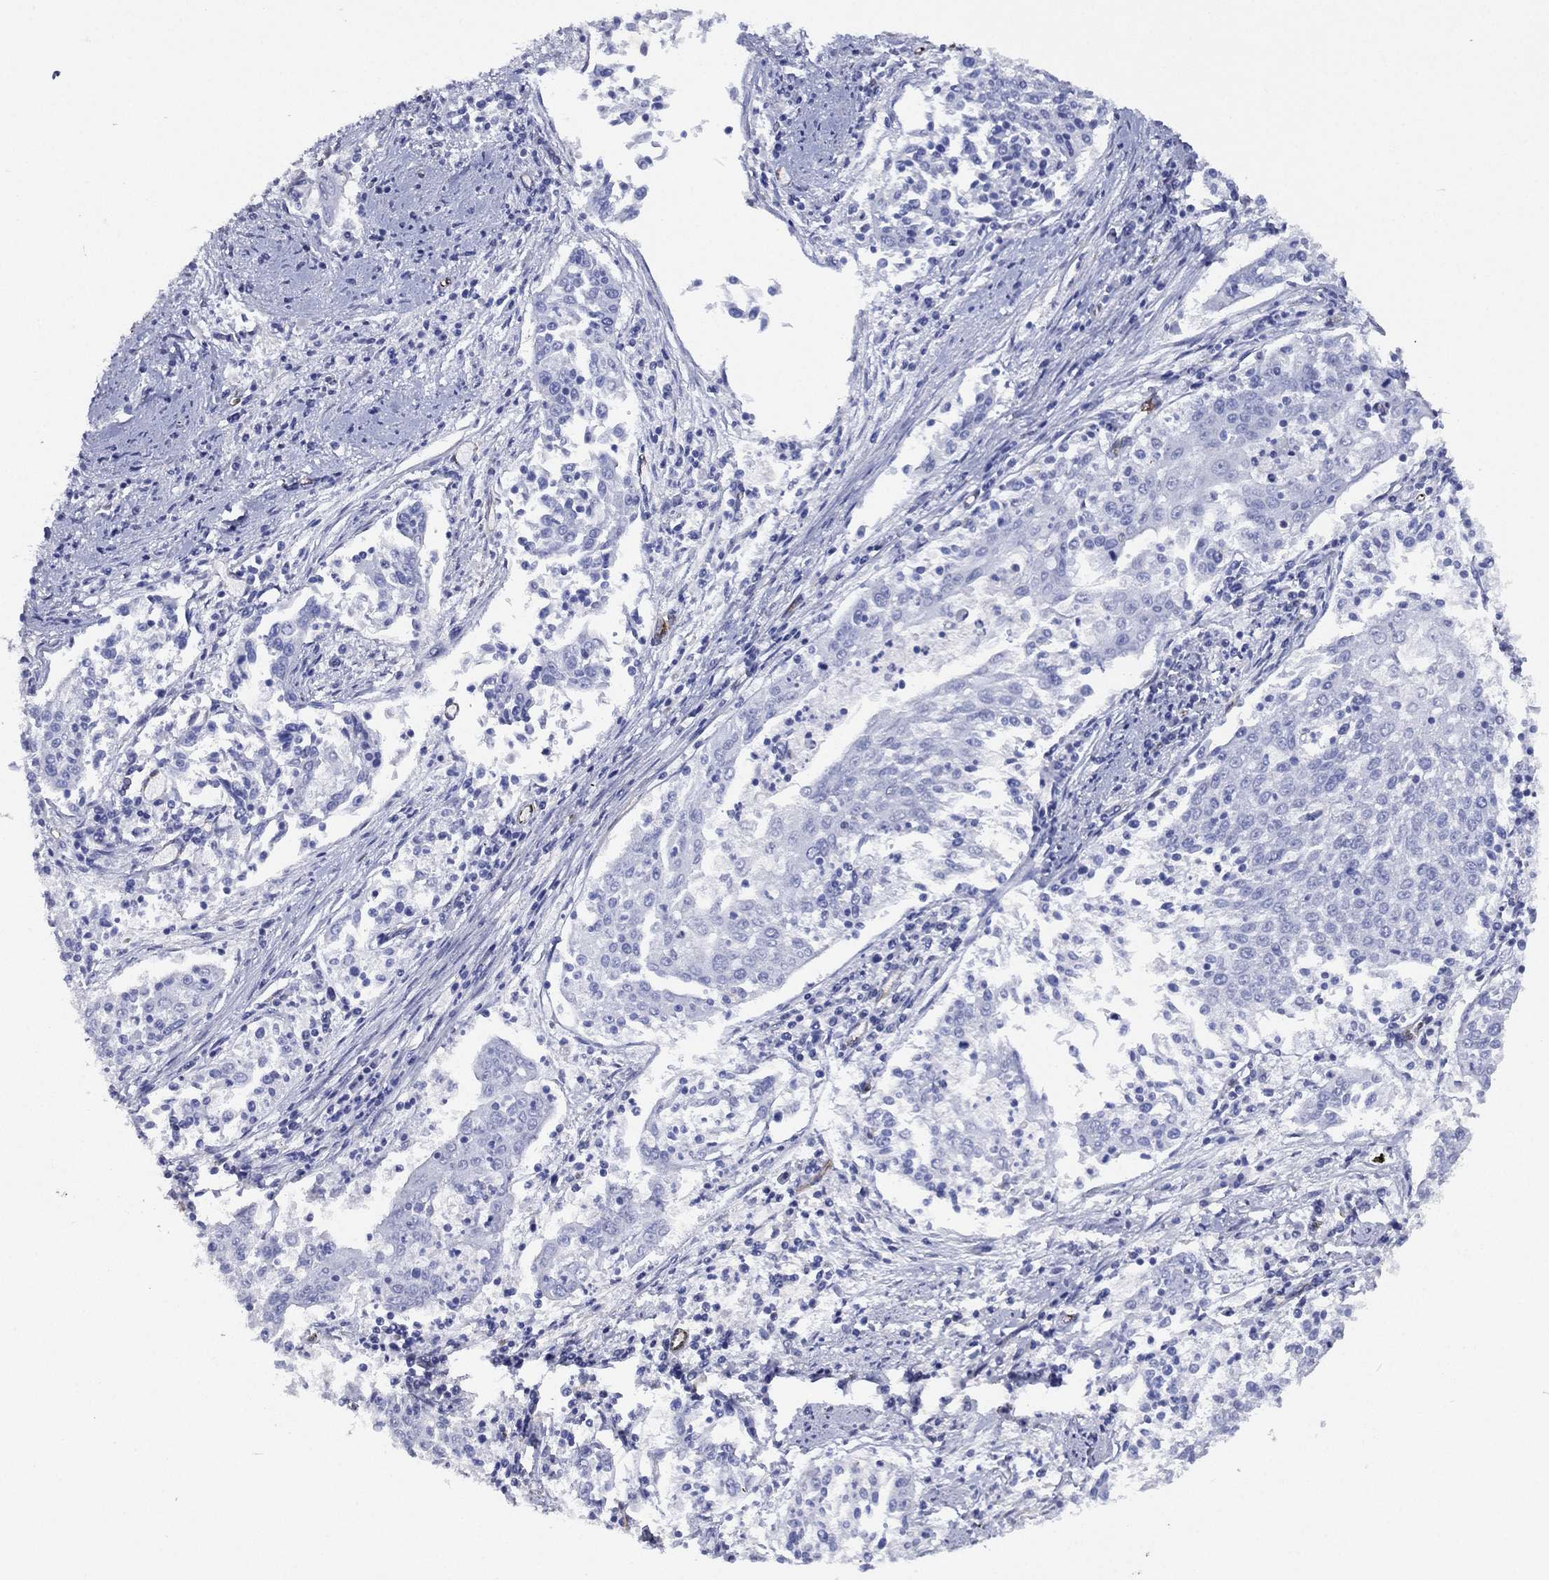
{"staining": {"intensity": "negative", "quantity": "none", "location": "none"}, "tissue": "cervical cancer", "cell_type": "Tumor cells", "image_type": "cancer", "snomed": [{"axis": "morphology", "description": "Squamous cell carcinoma, NOS"}, {"axis": "topography", "description": "Cervix"}], "caption": "This image is of cervical squamous cell carcinoma stained with immunohistochemistry to label a protein in brown with the nuclei are counter-stained blue. There is no positivity in tumor cells.", "gene": "MAS1", "patient": {"sex": "female", "age": 41}}